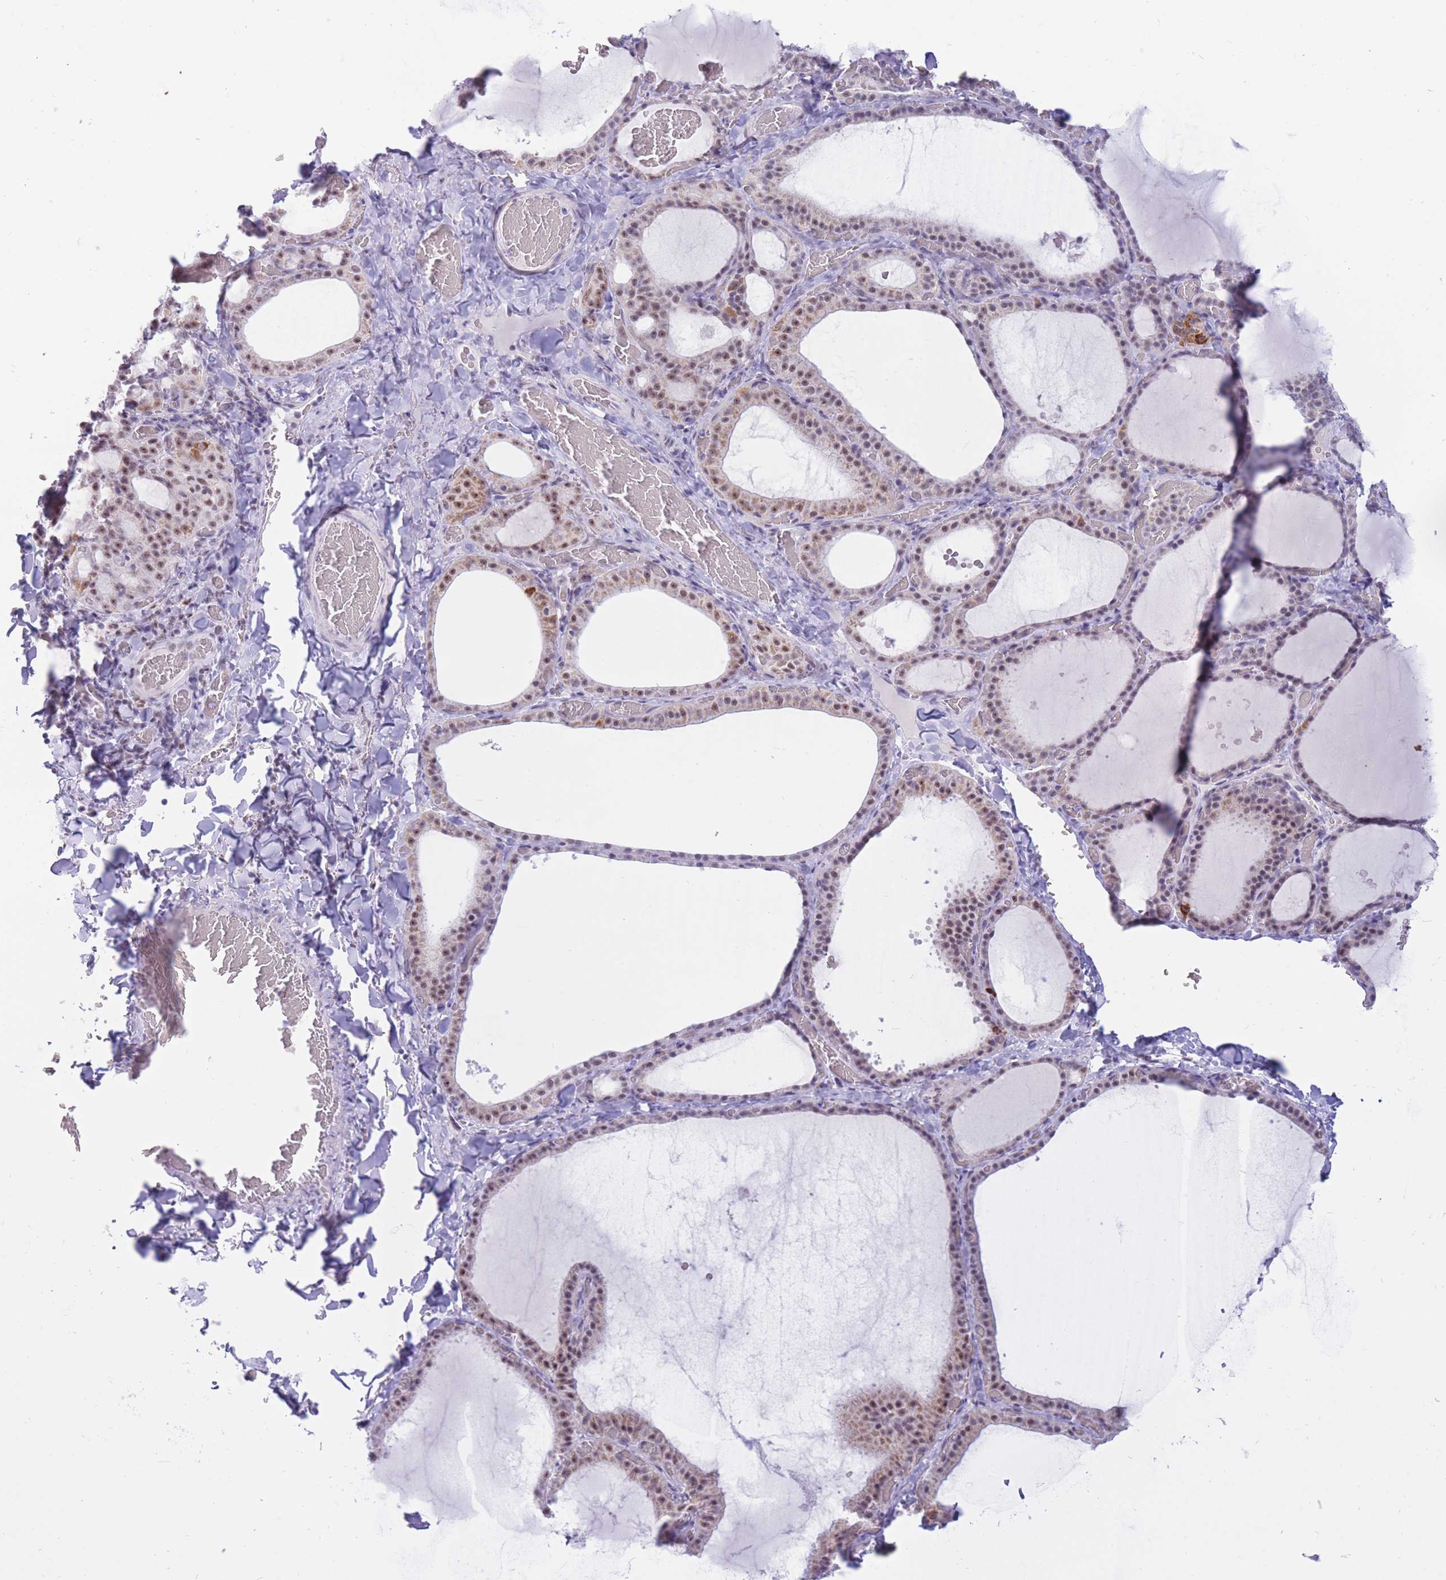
{"staining": {"intensity": "moderate", "quantity": "<25%", "location": "cytoplasmic/membranous,nuclear"}, "tissue": "thyroid gland", "cell_type": "Glandular cells", "image_type": "normal", "snomed": [{"axis": "morphology", "description": "Normal tissue, NOS"}, {"axis": "topography", "description": "Thyroid gland"}], "caption": "The immunohistochemical stain labels moderate cytoplasmic/membranous,nuclear staining in glandular cells of unremarkable thyroid gland.", "gene": "CYP2B6", "patient": {"sex": "female", "age": 39}}